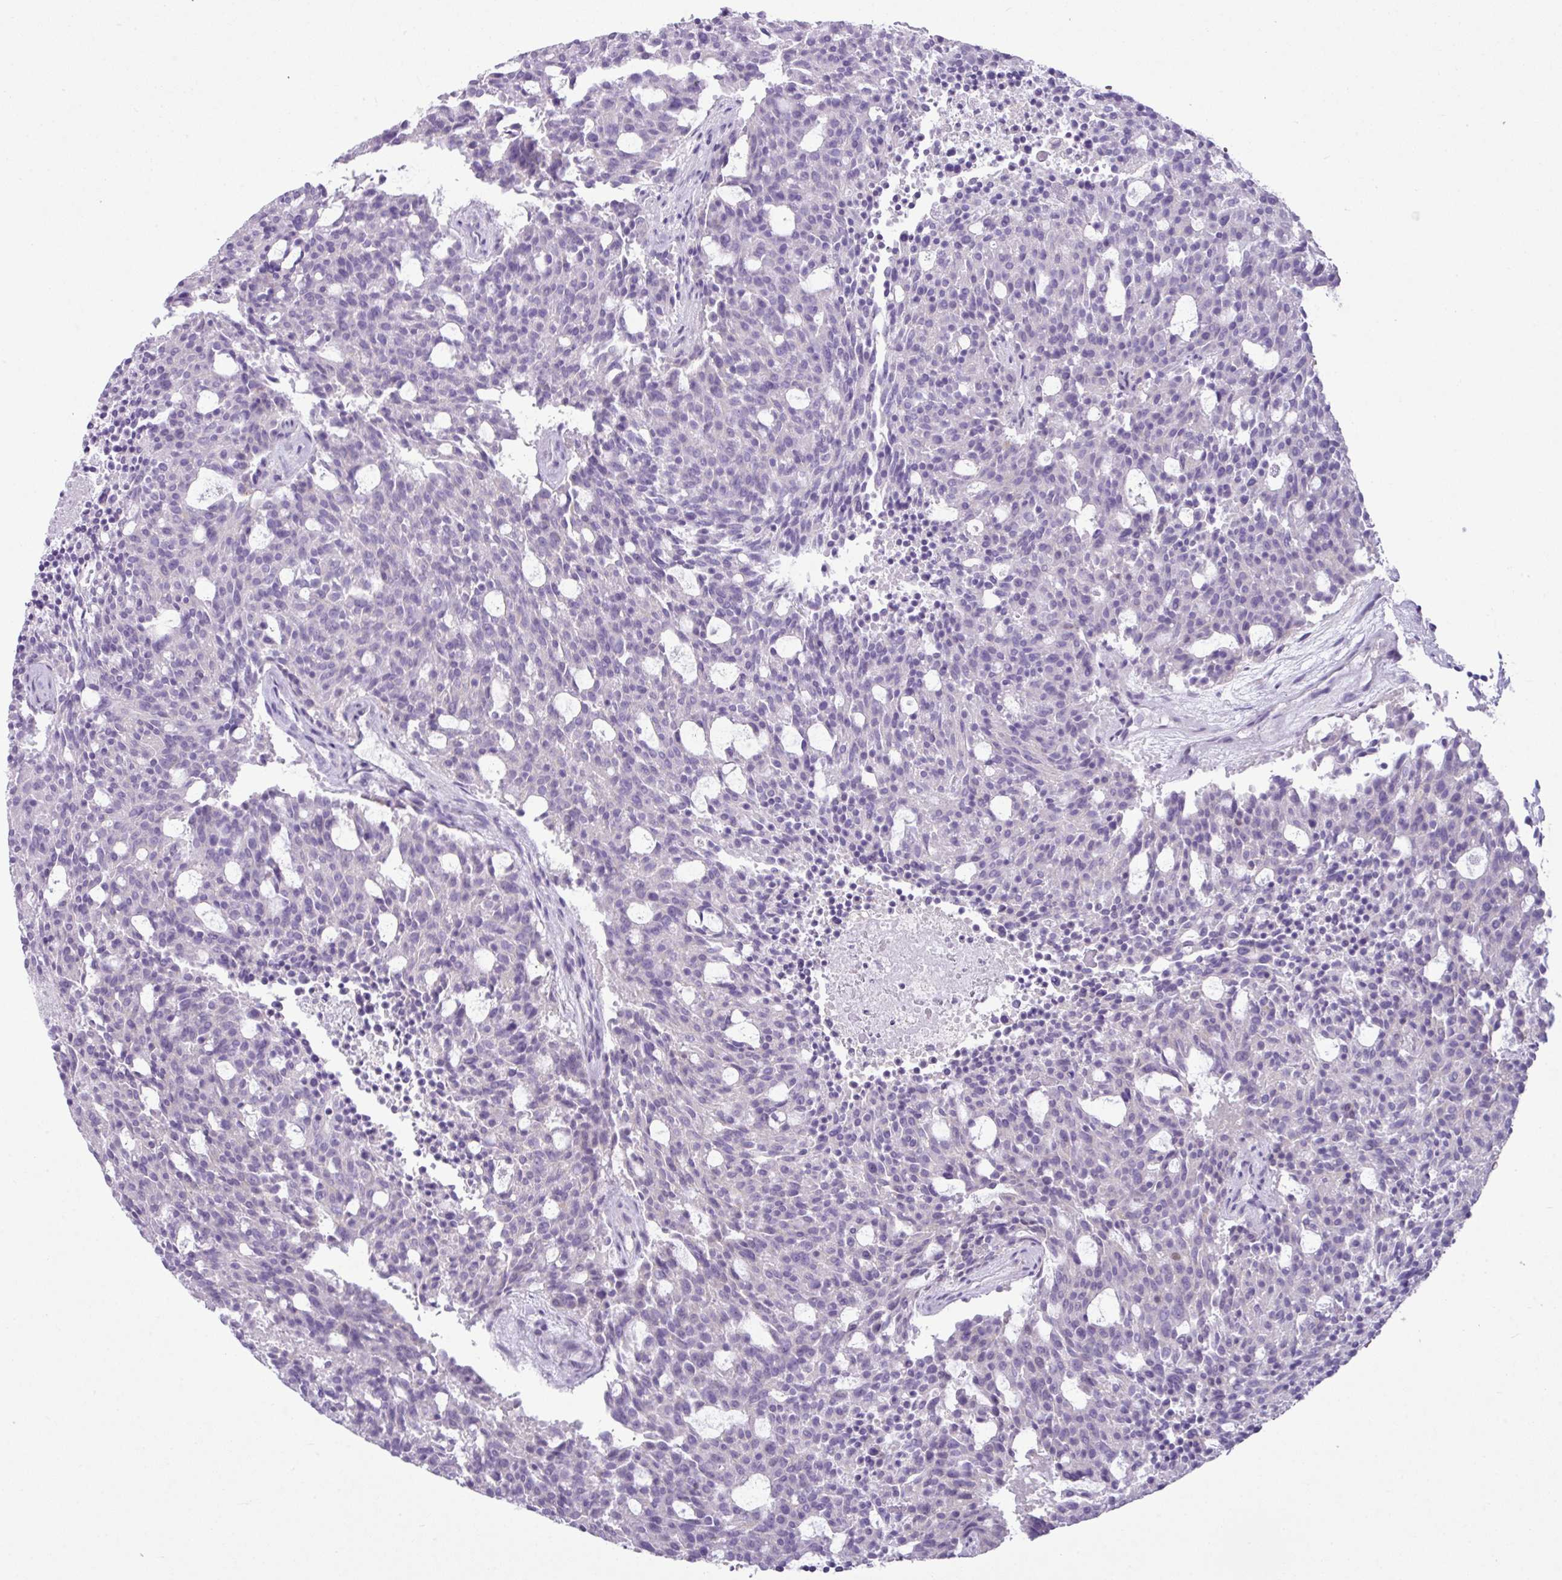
{"staining": {"intensity": "negative", "quantity": "none", "location": "none"}, "tissue": "carcinoid", "cell_type": "Tumor cells", "image_type": "cancer", "snomed": [{"axis": "morphology", "description": "Carcinoid, malignant, NOS"}, {"axis": "topography", "description": "Pancreas"}], "caption": "The micrograph displays no significant staining in tumor cells of carcinoid. (DAB immunohistochemistry (IHC) with hematoxylin counter stain).", "gene": "ABCC5", "patient": {"sex": "female", "age": 54}}